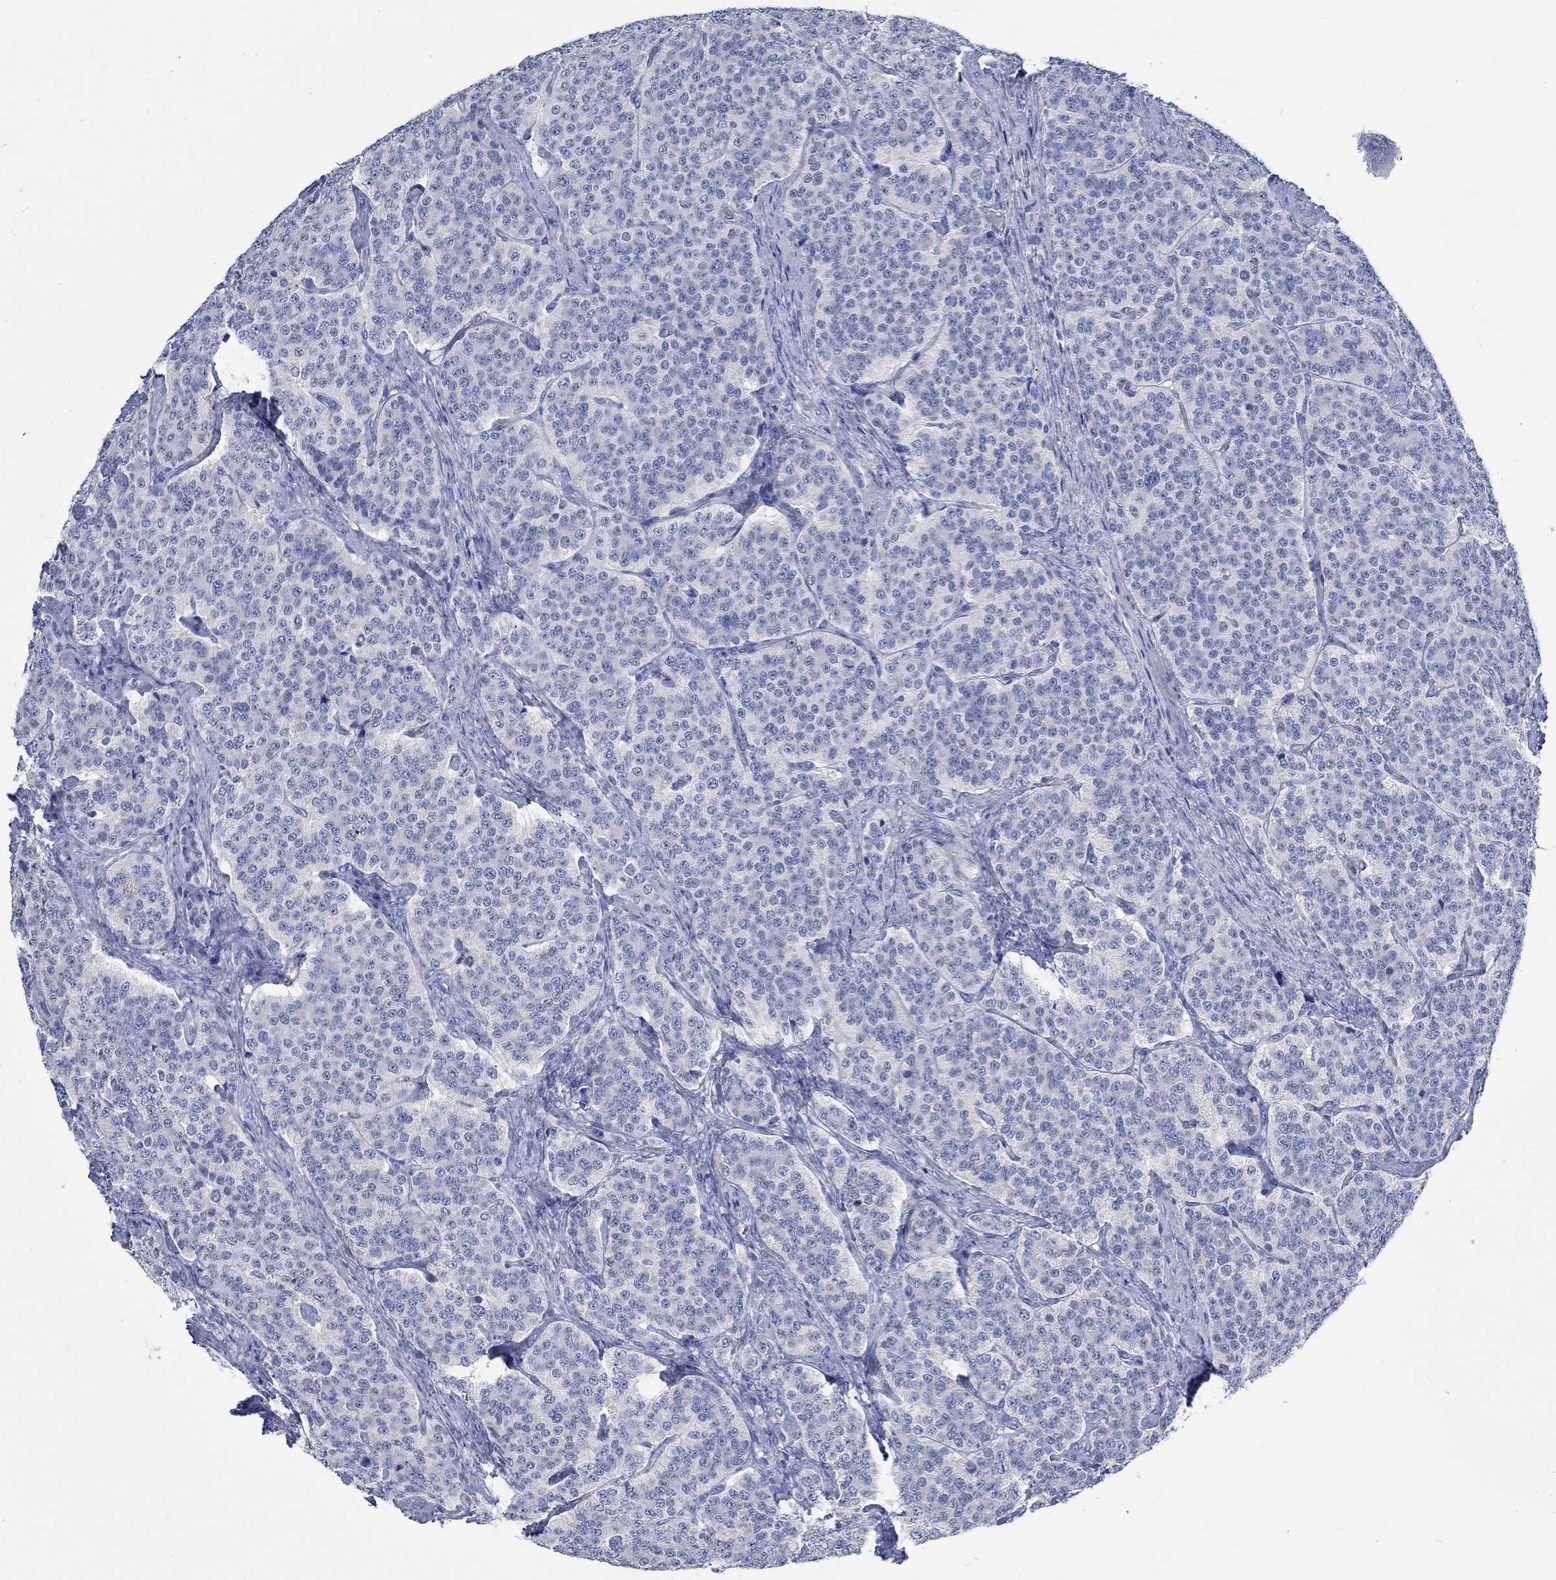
{"staining": {"intensity": "negative", "quantity": "none", "location": "none"}, "tissue": "carcinoid", "cell_type": "Tumor cells", "image_type": "cancer", "snomed": [{"axis": "morphology", "description": "Carcinoid, malignant, NOS"}, {"axis": "topography", "description": "Small intestine"}], "caption": "Image shows no significant protein positivity in tumor cells of malignant carcinoid.", "gene": "KCNA1", "patient": {"sex": "female", "age": 58}}